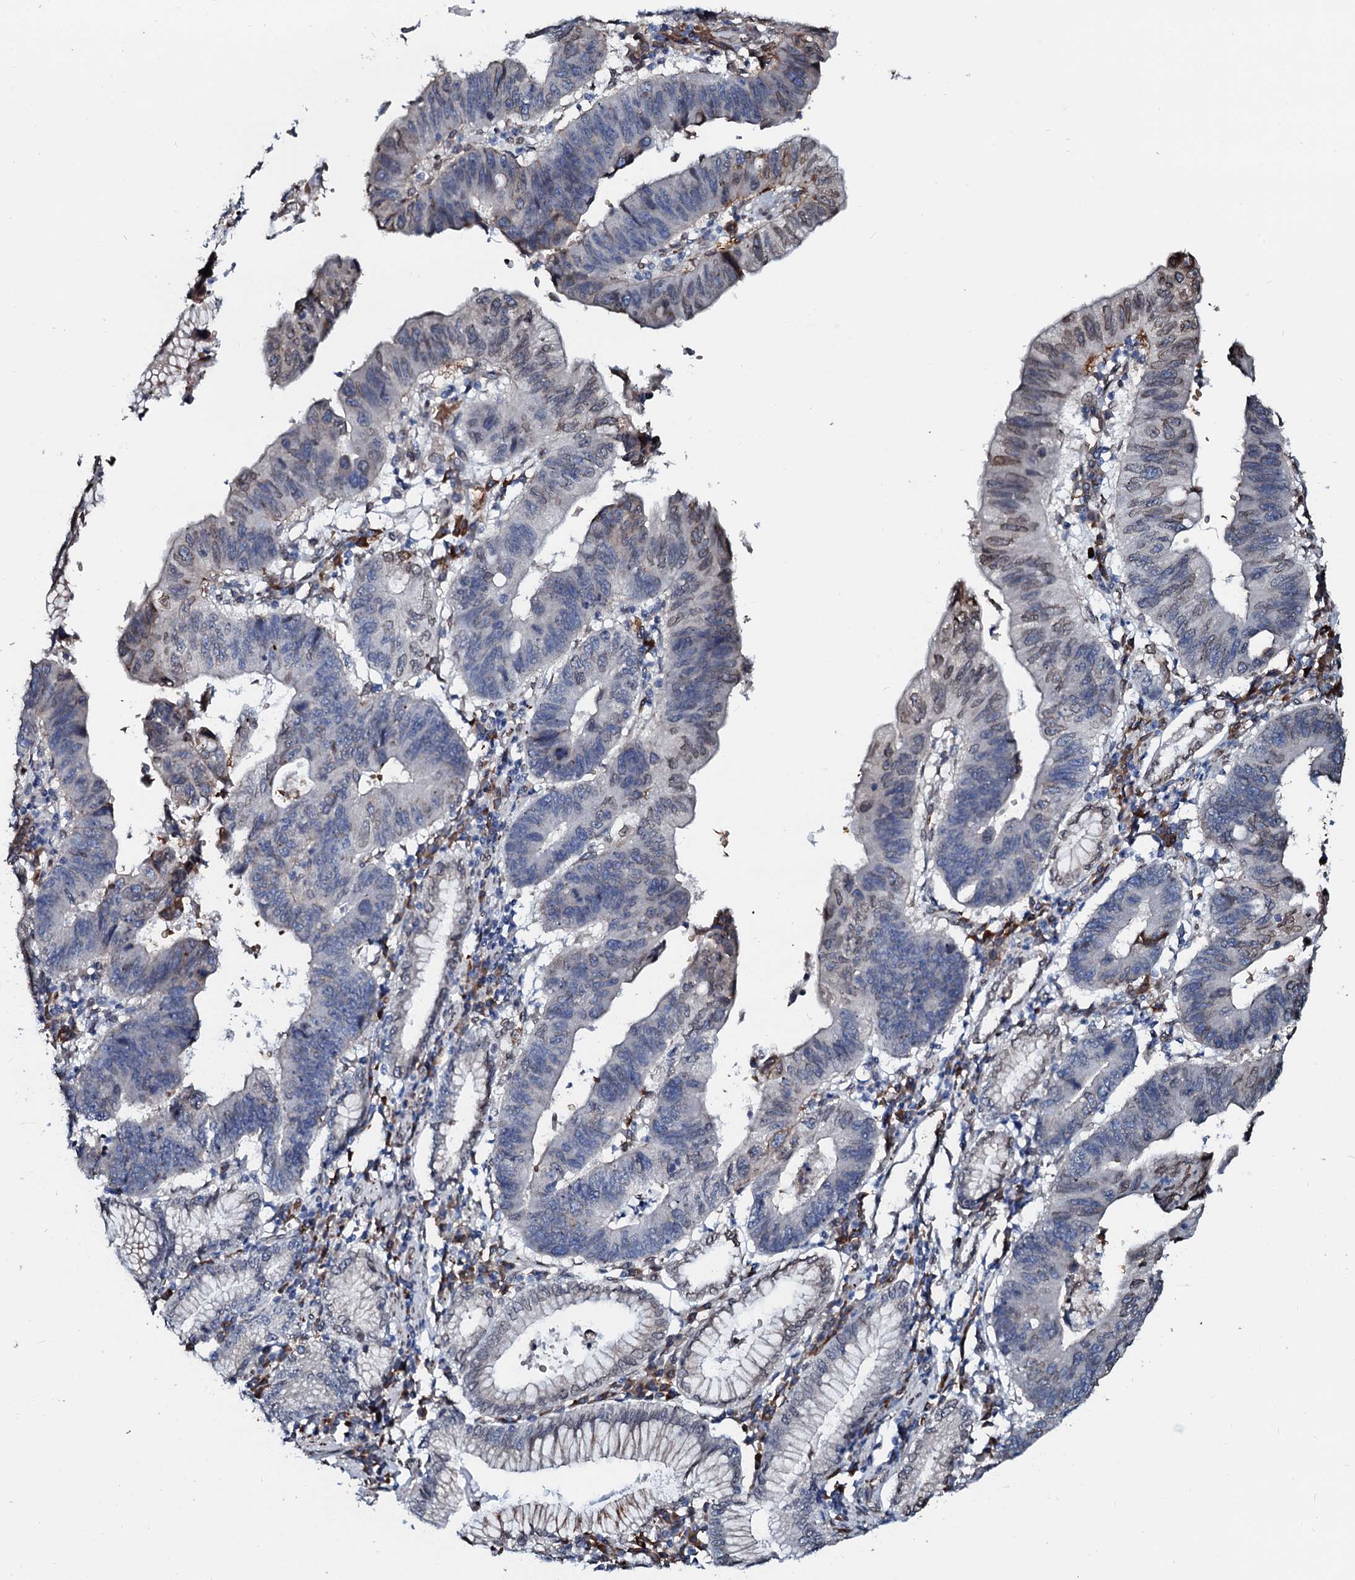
{"staining": {"intensity": "negative", "quantity": "none", "location": "none"}, "tissue": "stomach cancer", "cell_type": "Tumor cells", "image_type": "cancer", "snomed": [{"axis": "morphology", "description": "Adenocarcinoma, NOS"}, {"axis": "topography", "description": "Stomach"}], "caption": "This is a photomicrograph of immunohistochemistry staining of stomach cancer (adenocarcinoma), which shows no staining in tumor cells.", "gene": "NRP2", "patient": {"sex": "male", "age": 59}}